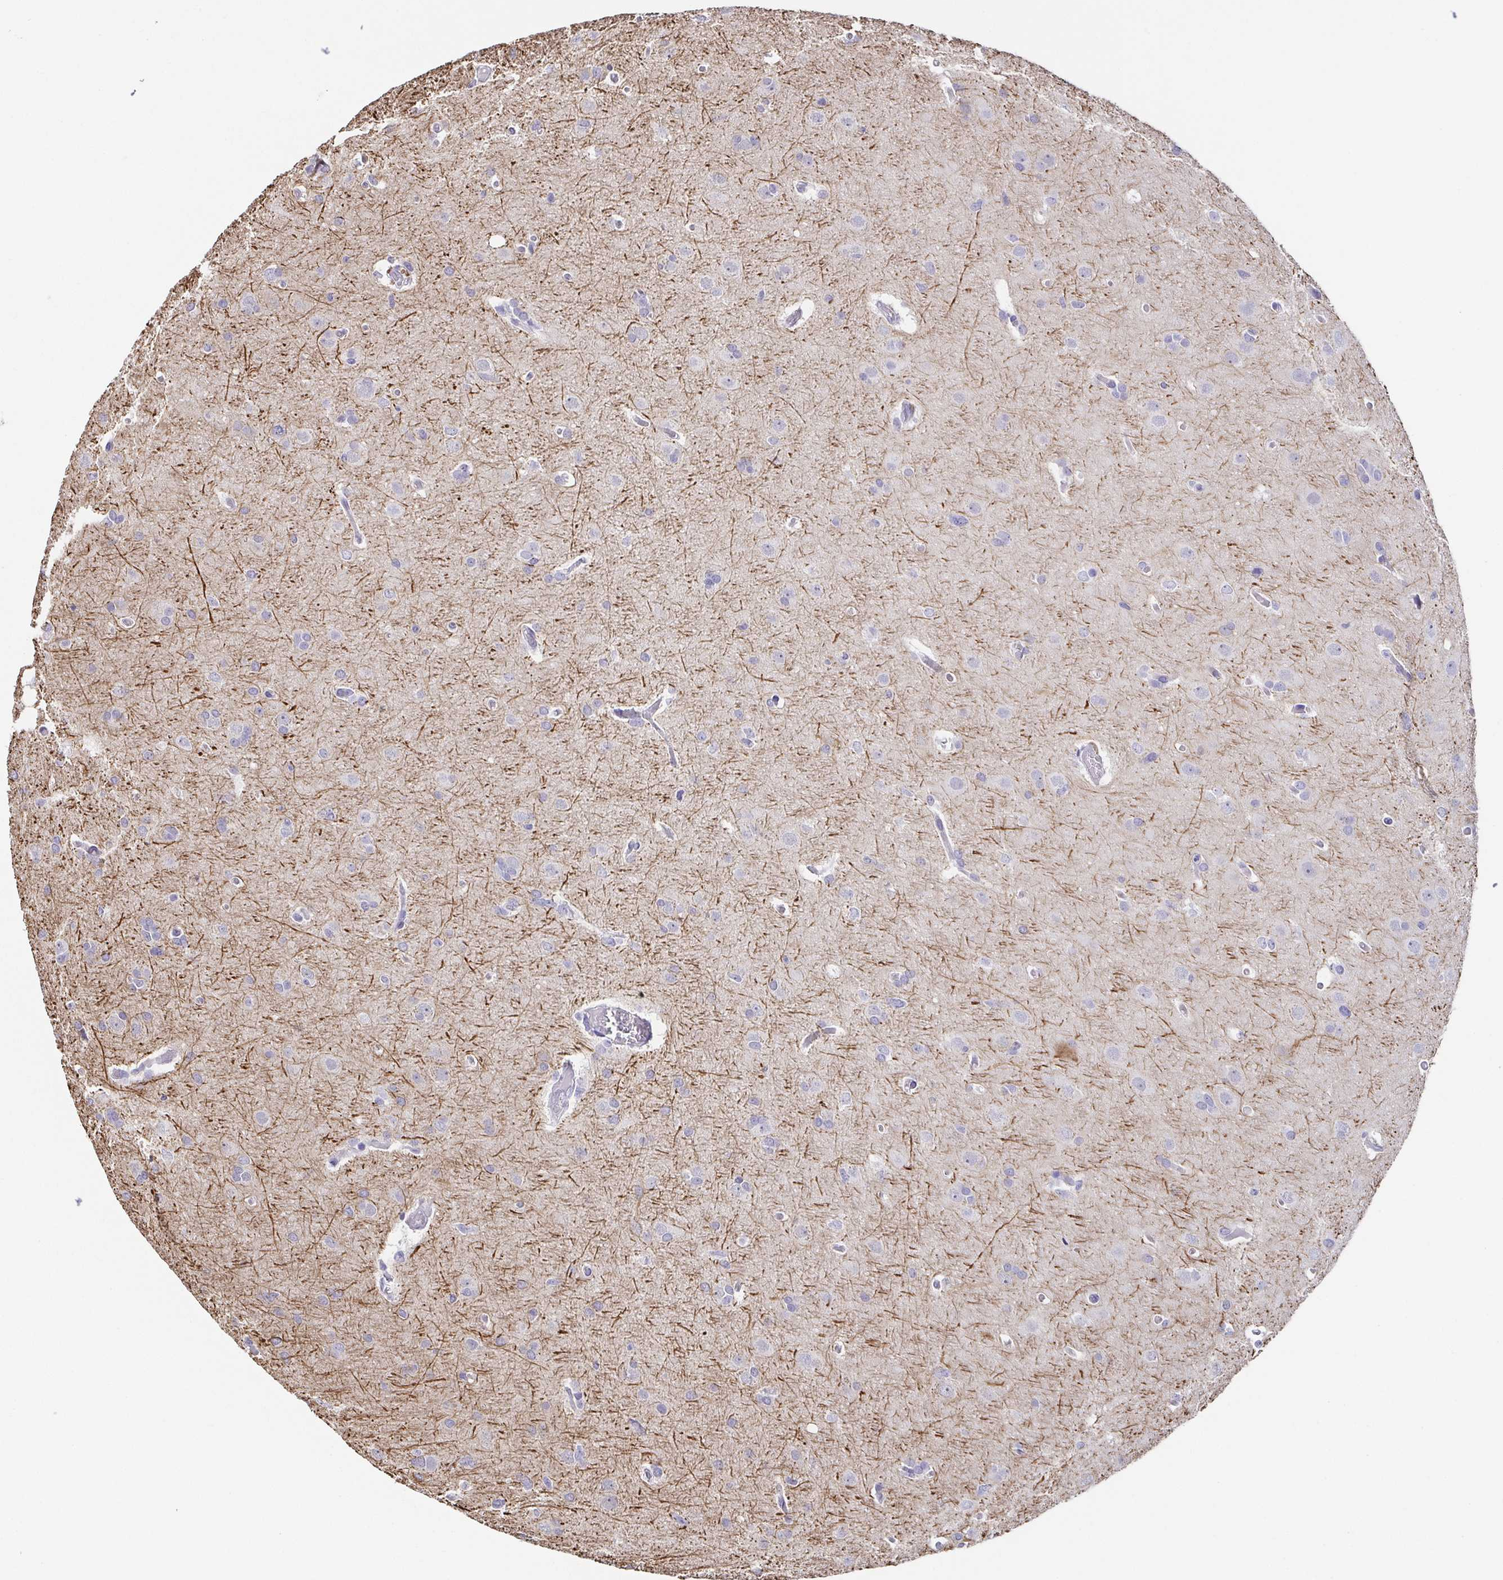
{"staining": {"intensity": "negative", "quantity": "none", "location": "none"}, "tissue": "glioma", "cell_type": "Tumor cells", "image_type": "cancer", "snomed": [{"axis": "morphology", "description": "Glioma, malignant, High grade"}, {"axis": "topography", "description": "Brain"}], "caption": "IHC histopathology image of glioma stained for a protein (brown), which demonstrates no expression in tumor cells. (DAB immunohistochemistry, high magnification).", "gene": "NEFH", "patient": {"sex": "male", "age": 53}}